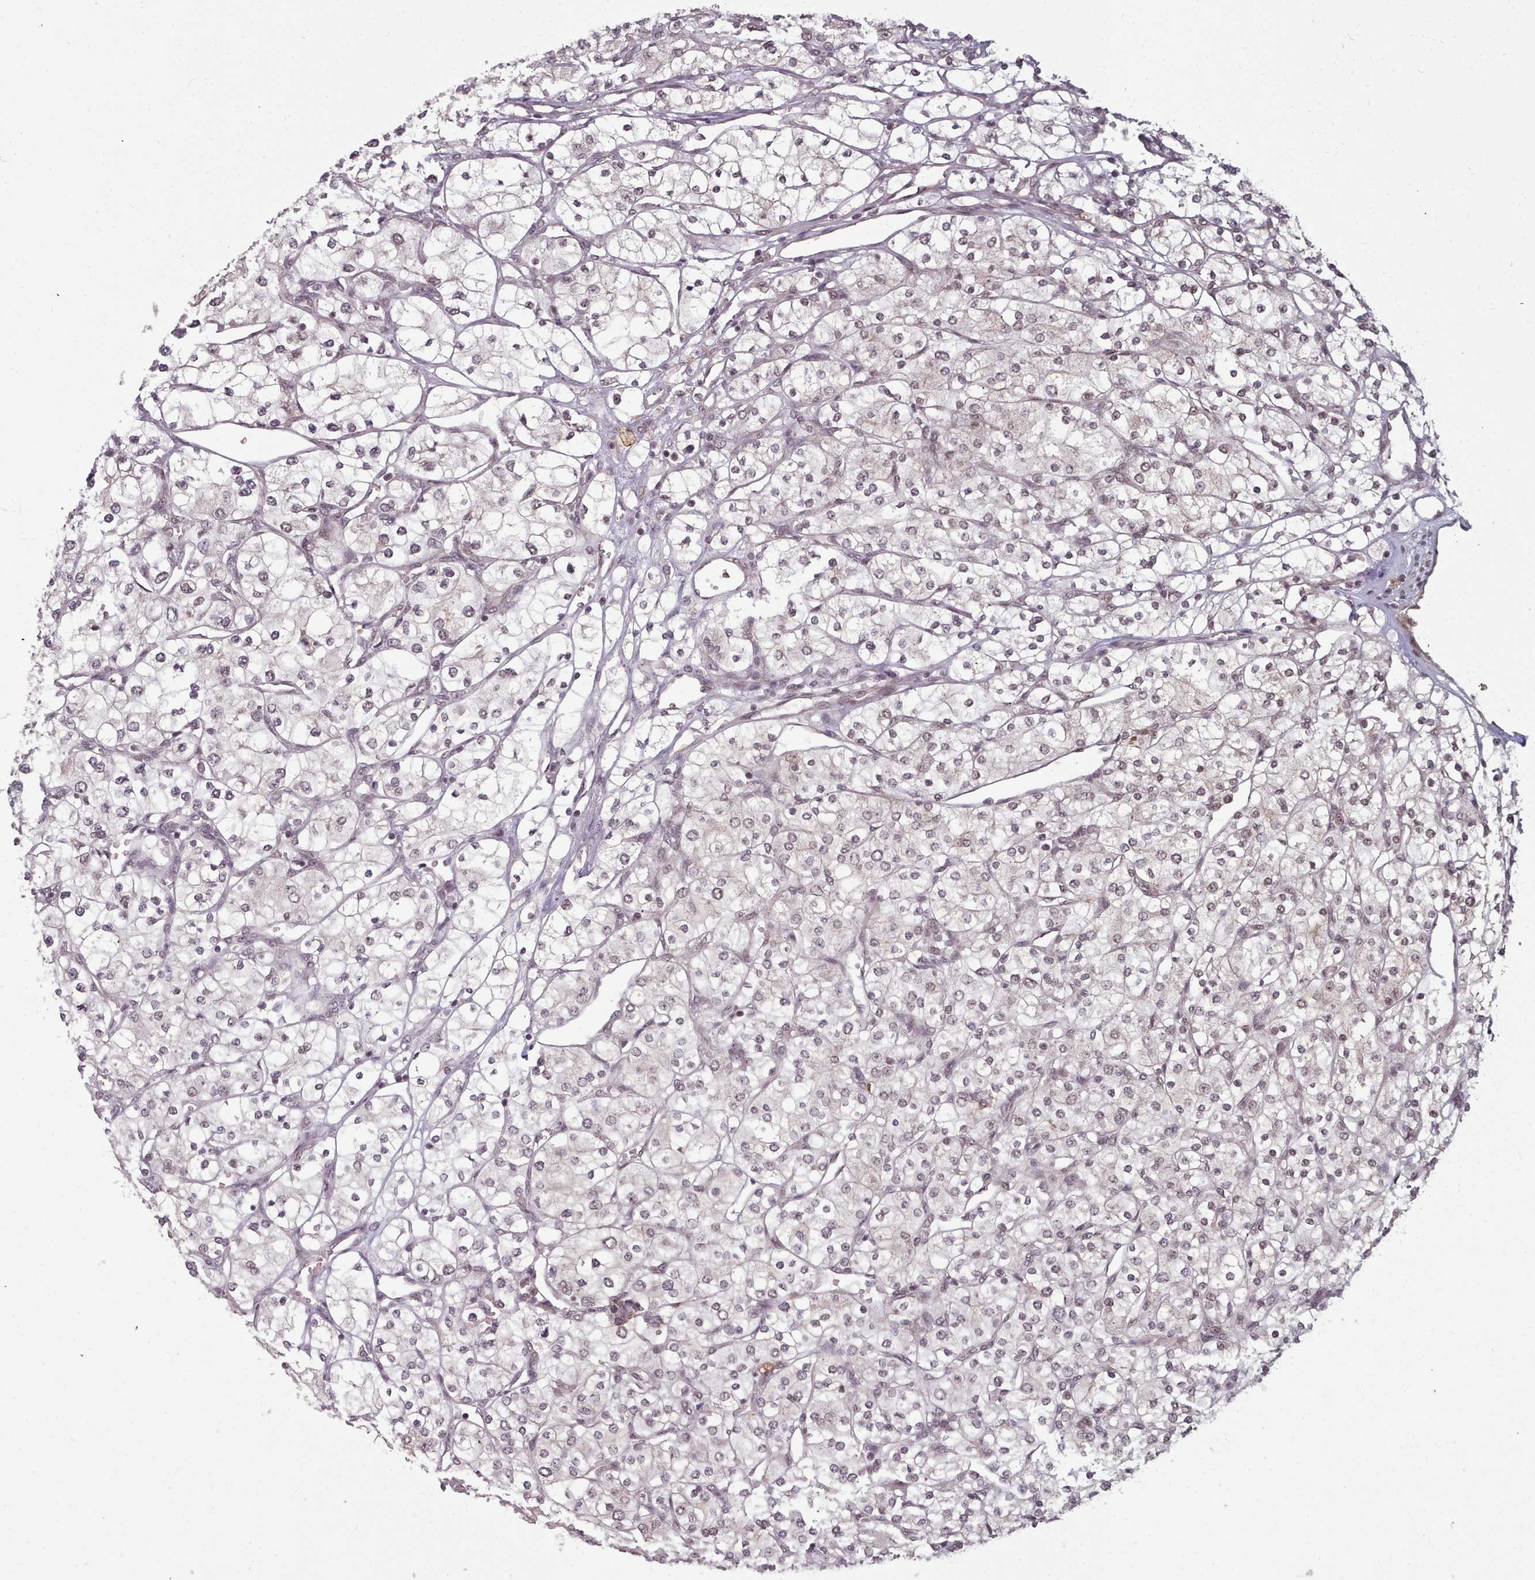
{"staining": {"intensity": "weak", "quantity": "<25%", "location": "nuclear"}, "tissue": "renal cancer", "cell_type": "Tumor cells", "image_type": "cancer", "snomed": [{"axis": "morphology", "description": "Adenocarcinoma, NOS"}, {"axis": "topography", "description": "Kidney"}], "caption": "Tumor cells are negative for protein expression in human renal cancer.", "gene": "DHX8", "patient": {"sex": "male", "age": 80}}